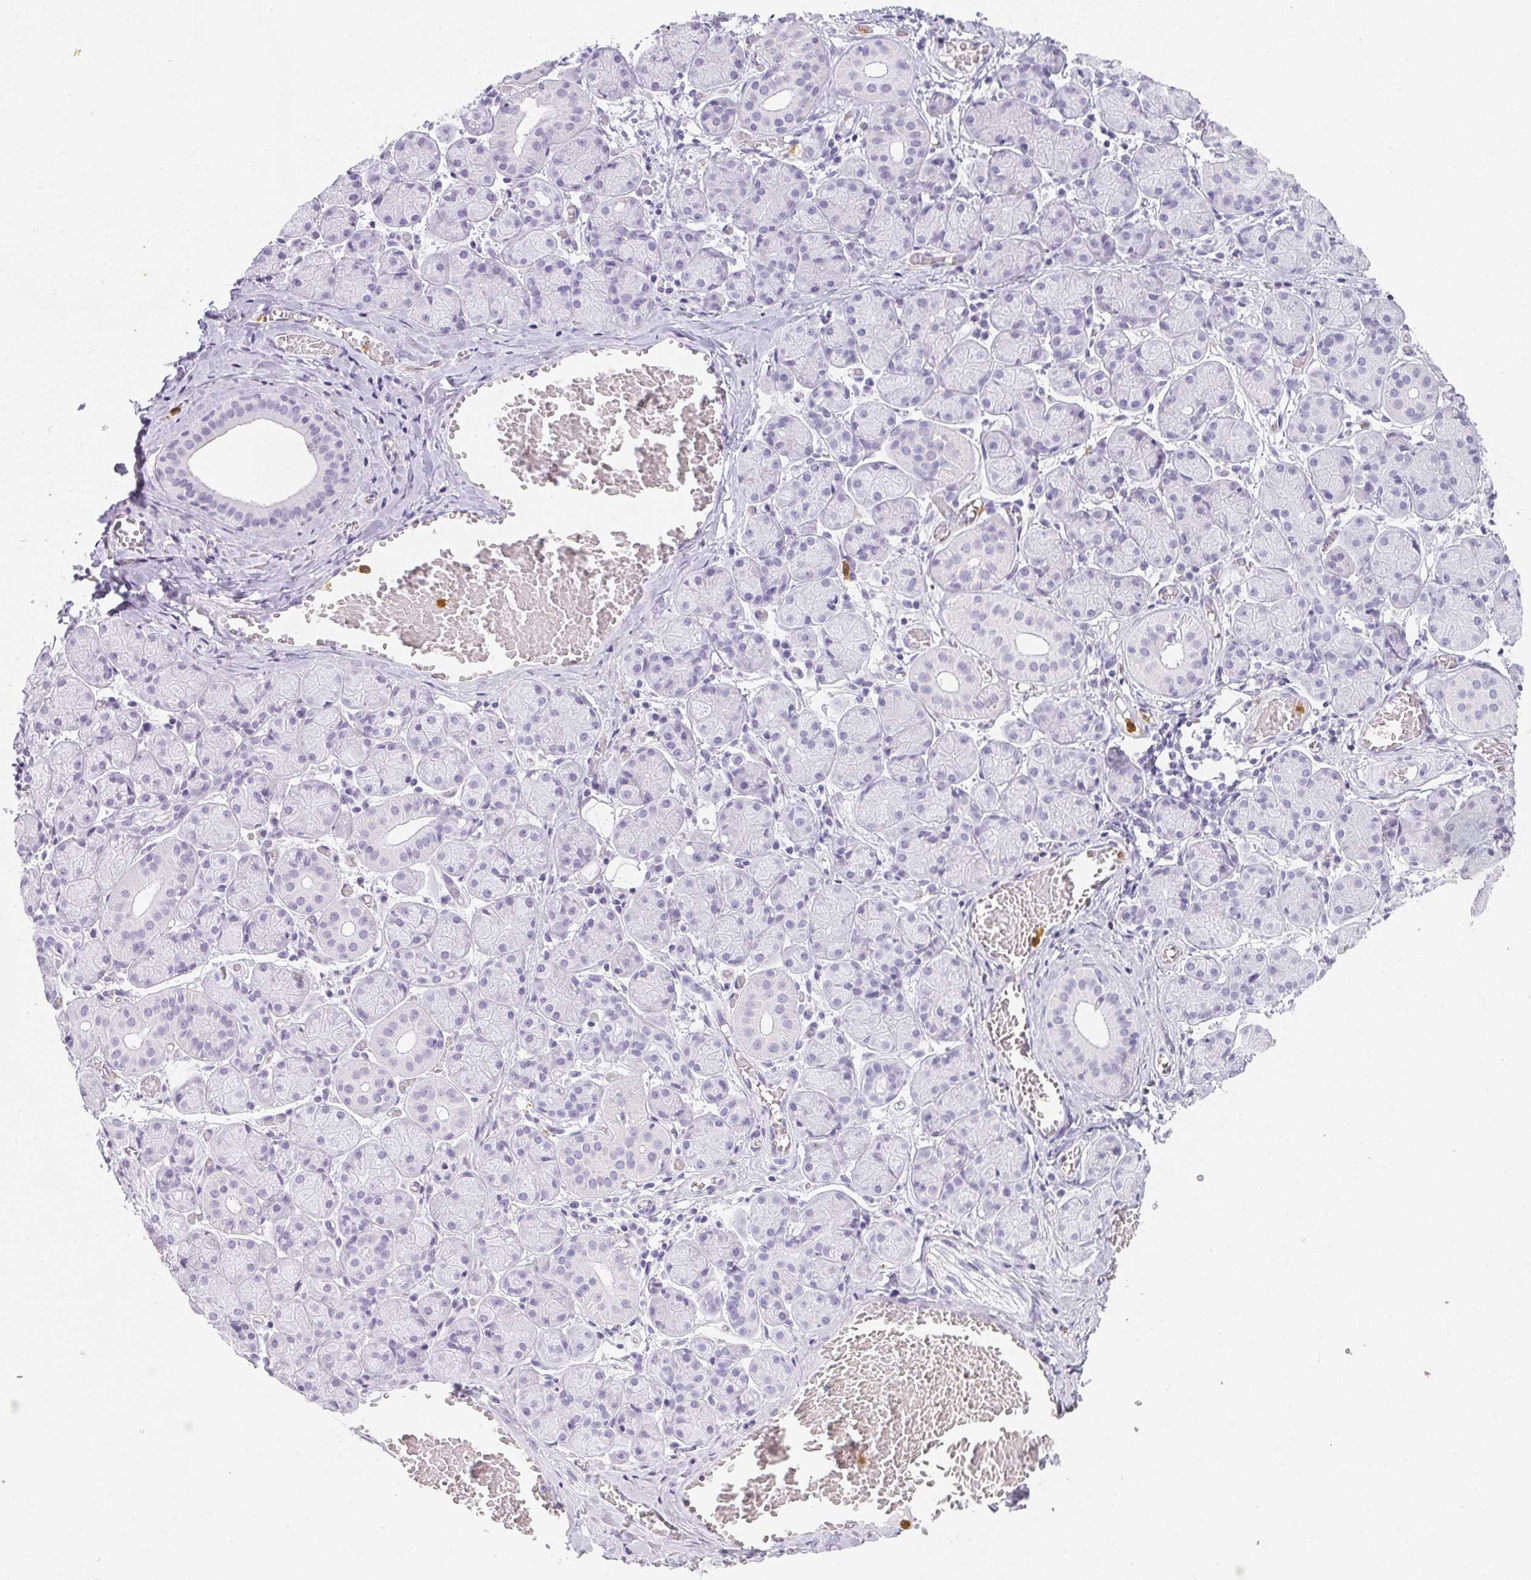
{"staining": {"intensity": "negative", "quantity": "none", "location": "none"}, "tissue": "salivary gland", "cell_type": "Glandular cells", "image_type": "normal", "snomed": [{"axis": "morphology", "description": "Normal tissue, NOS"}, {"axis": "topography", "description": "Salivary gland"}], "caption": "IHC of unremarkable human salivary gland reveals no positivity in glandular cells.", "gene": "HK3", "patient": {"sex": "female", "age": 24}}